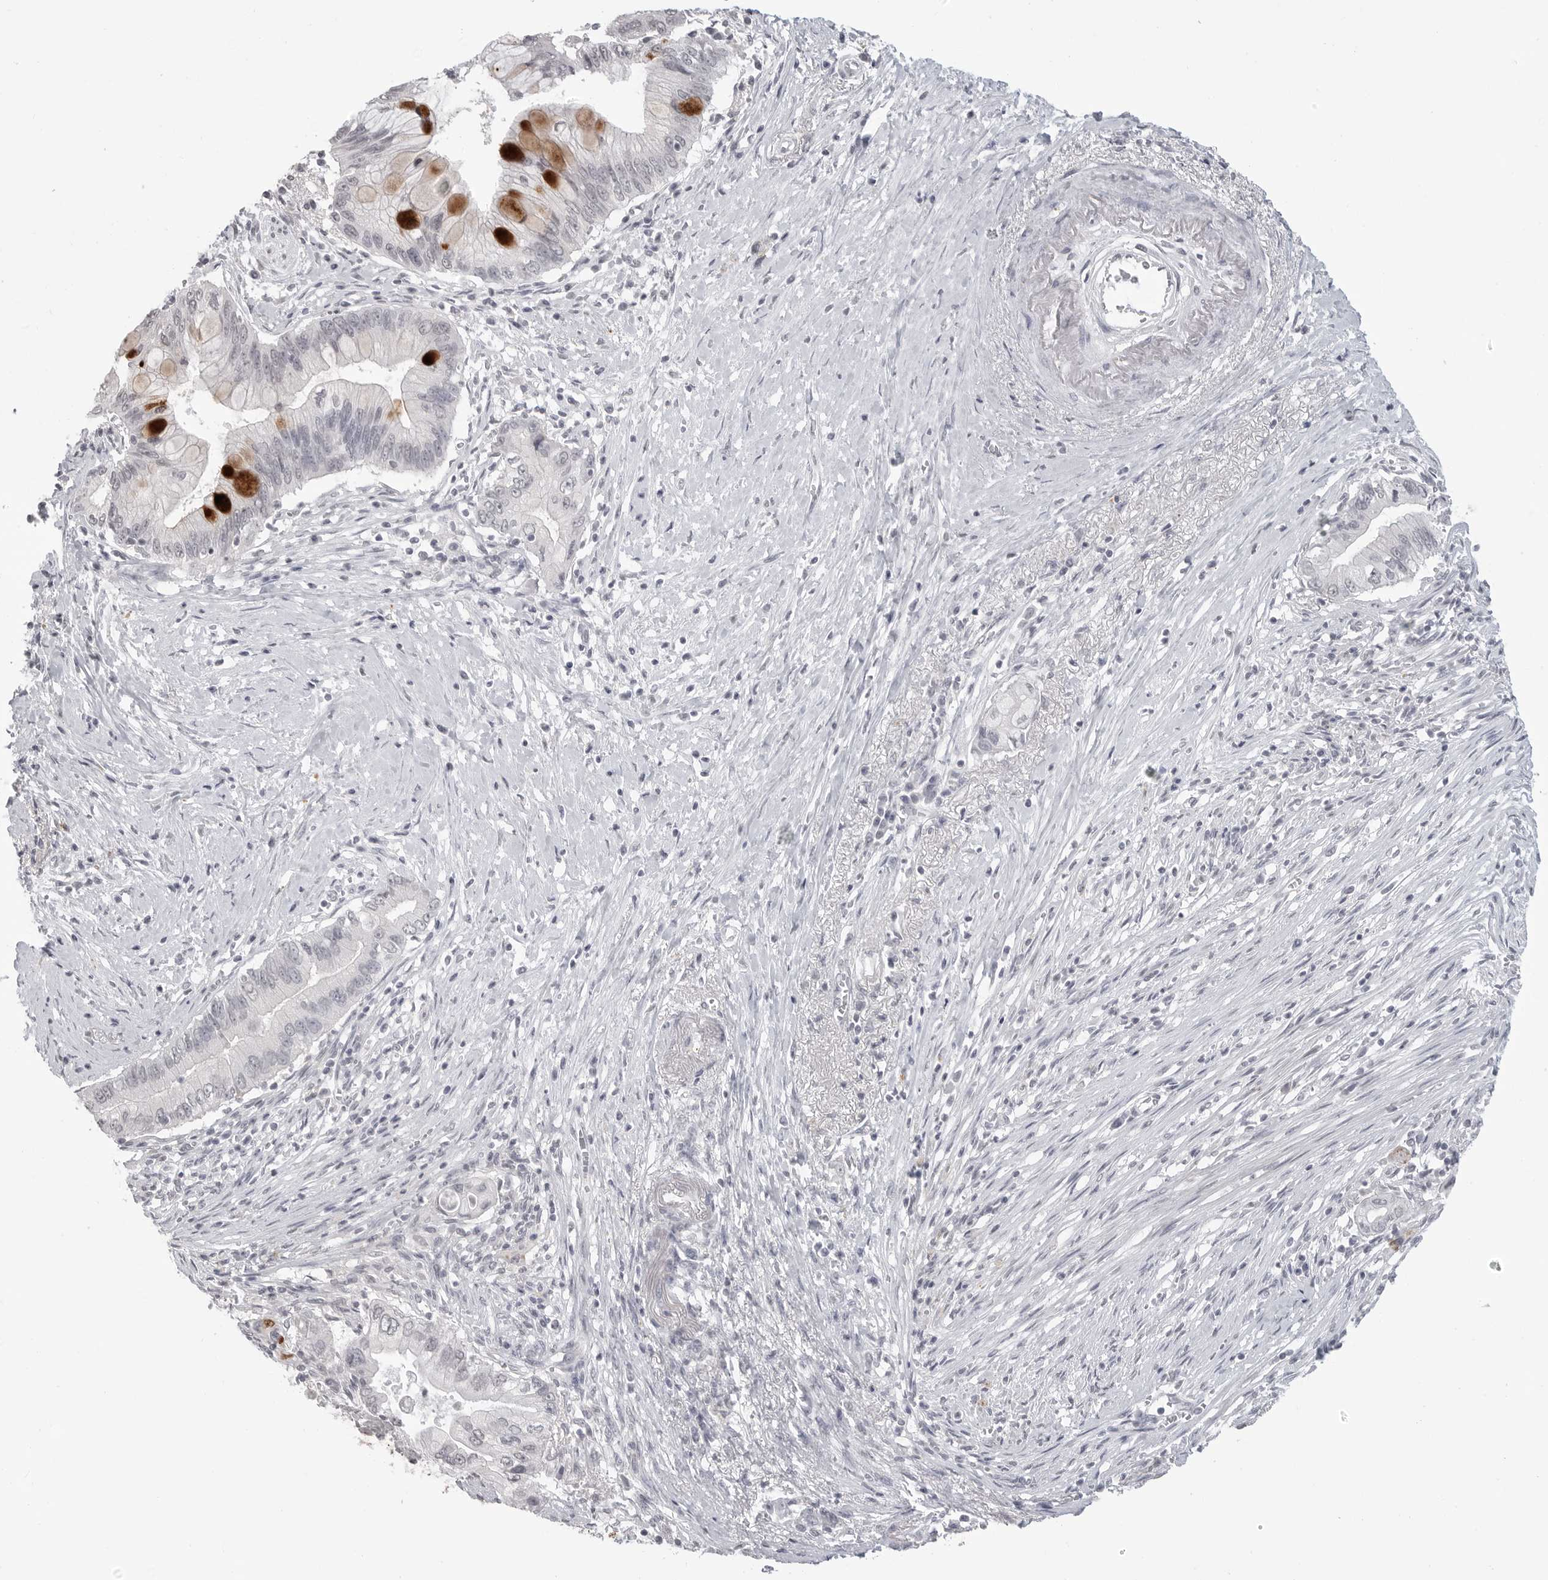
{"staining": {"intensity": "strong", "quantity": "<25%", "location": "cytoplasmic/membranous"}, "tissue": "pancreatic cancer", "cell_type": "Tumor cells", "image_type": "cancer", "snomed": [{"axis": "morphology", "description": "Adenocarcinoma, NOS"}, {"axis": "topography", "description": "Pancreas"}], "caption": "This is a micrograph of IHC staining of pancreatic cancer, which shows strong positivity in the cytoplasmic/membranous of tumor cells.", "gene": "PRSS1", "patient": {"sex": "male", "age": 78}}